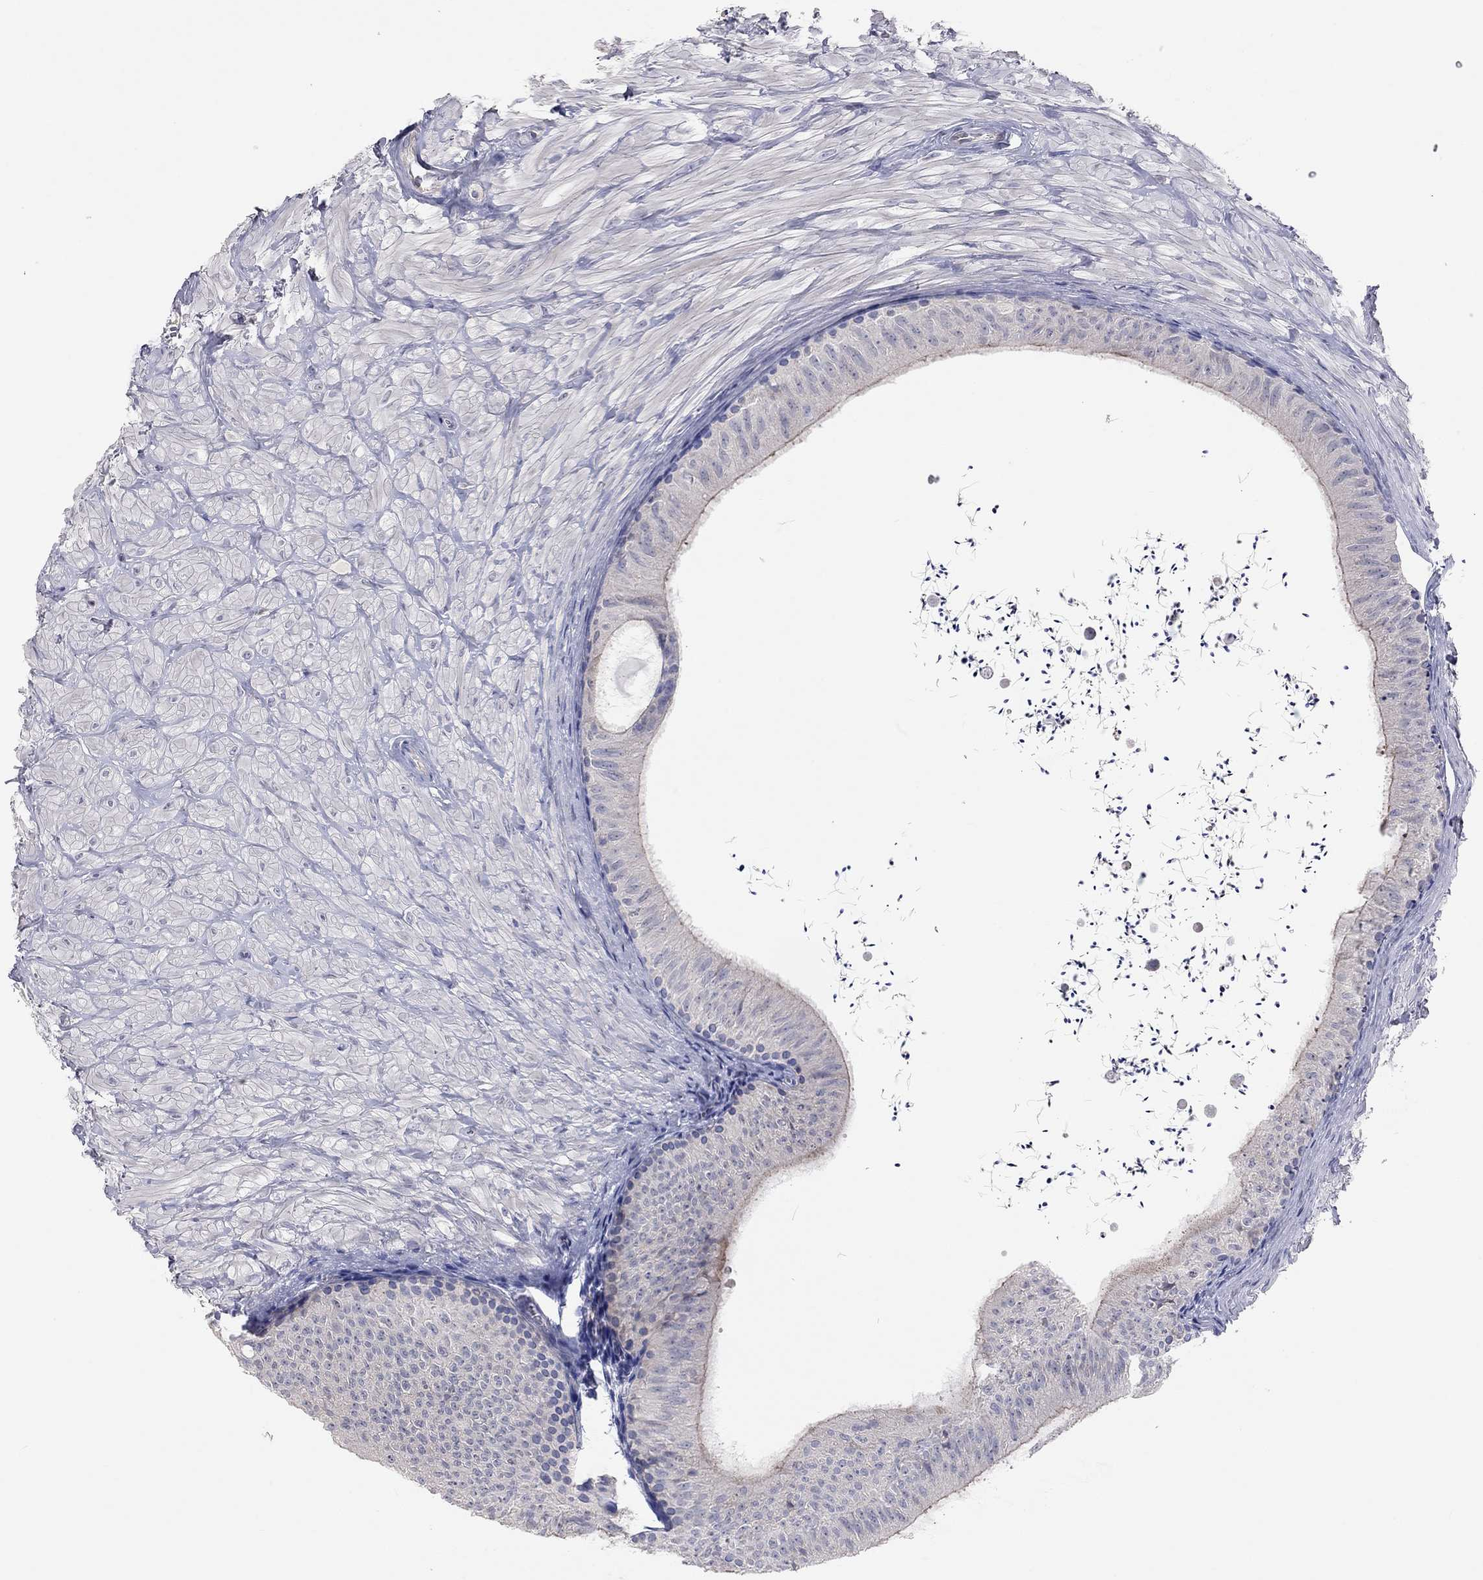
{"staining": {"intensity": "negative", "quantity": "none", "location": "none"}, "tissue": "epididymis", "cell_type": "Glandular cells", "image_type": "normal", "snomed": [{"axis": "morphology", "description": "Normal tissue, NOS"}, {"axis": "topography", "description": "Epididymis"}], "caption": "High magnification brightfield microscopy of unremarkable epididymis stained with DAB (brown) and counterstained with hematoxylin (blue): glandular cells show no significant expression. Brightfield microscopy of IHC stained with DAB (brown) and hematoxylin (blue), captured at high magnification.", "gene": "KCNB1", "patient": {"sex": "male", "age": 32}}